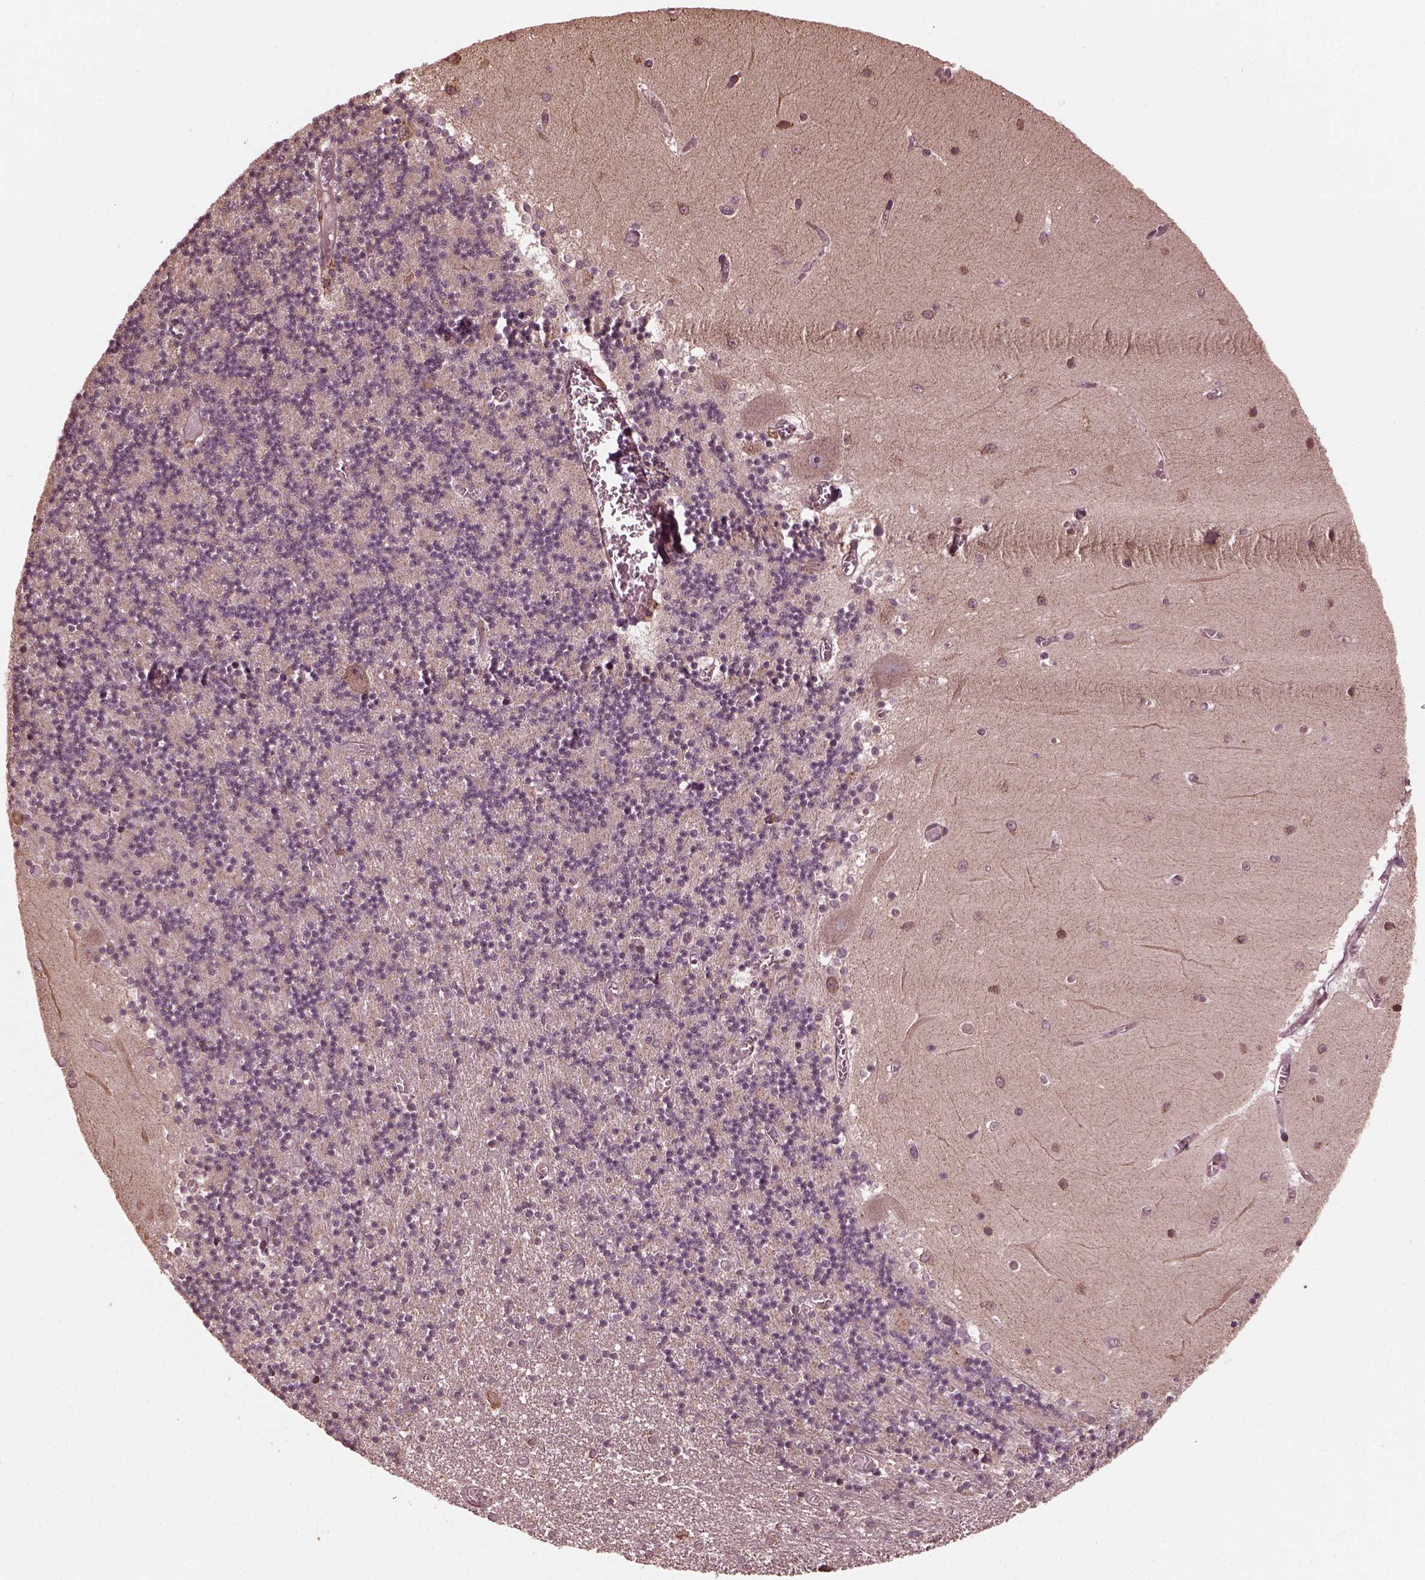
{"staining": {"intensity": "weak", "quantity": "<25%", "location": "cytoplasmic/membranous"}, "tissue": "cerebellum", "cell_type": "Cells in granular layer", "image_type": "normal", "snomed": [{"axis": "morphology", "description": "Normal tissue, NOS"}, {"axis": "topography", "description": "Cerebellum"}], "caption": "IHC image of benign cerebellum: human cerebellum stained with DAB shows no significant protein expression in cells in granular layer.", "gene": "ZNF292", "patient": {"sex": "female", "age": 28}}